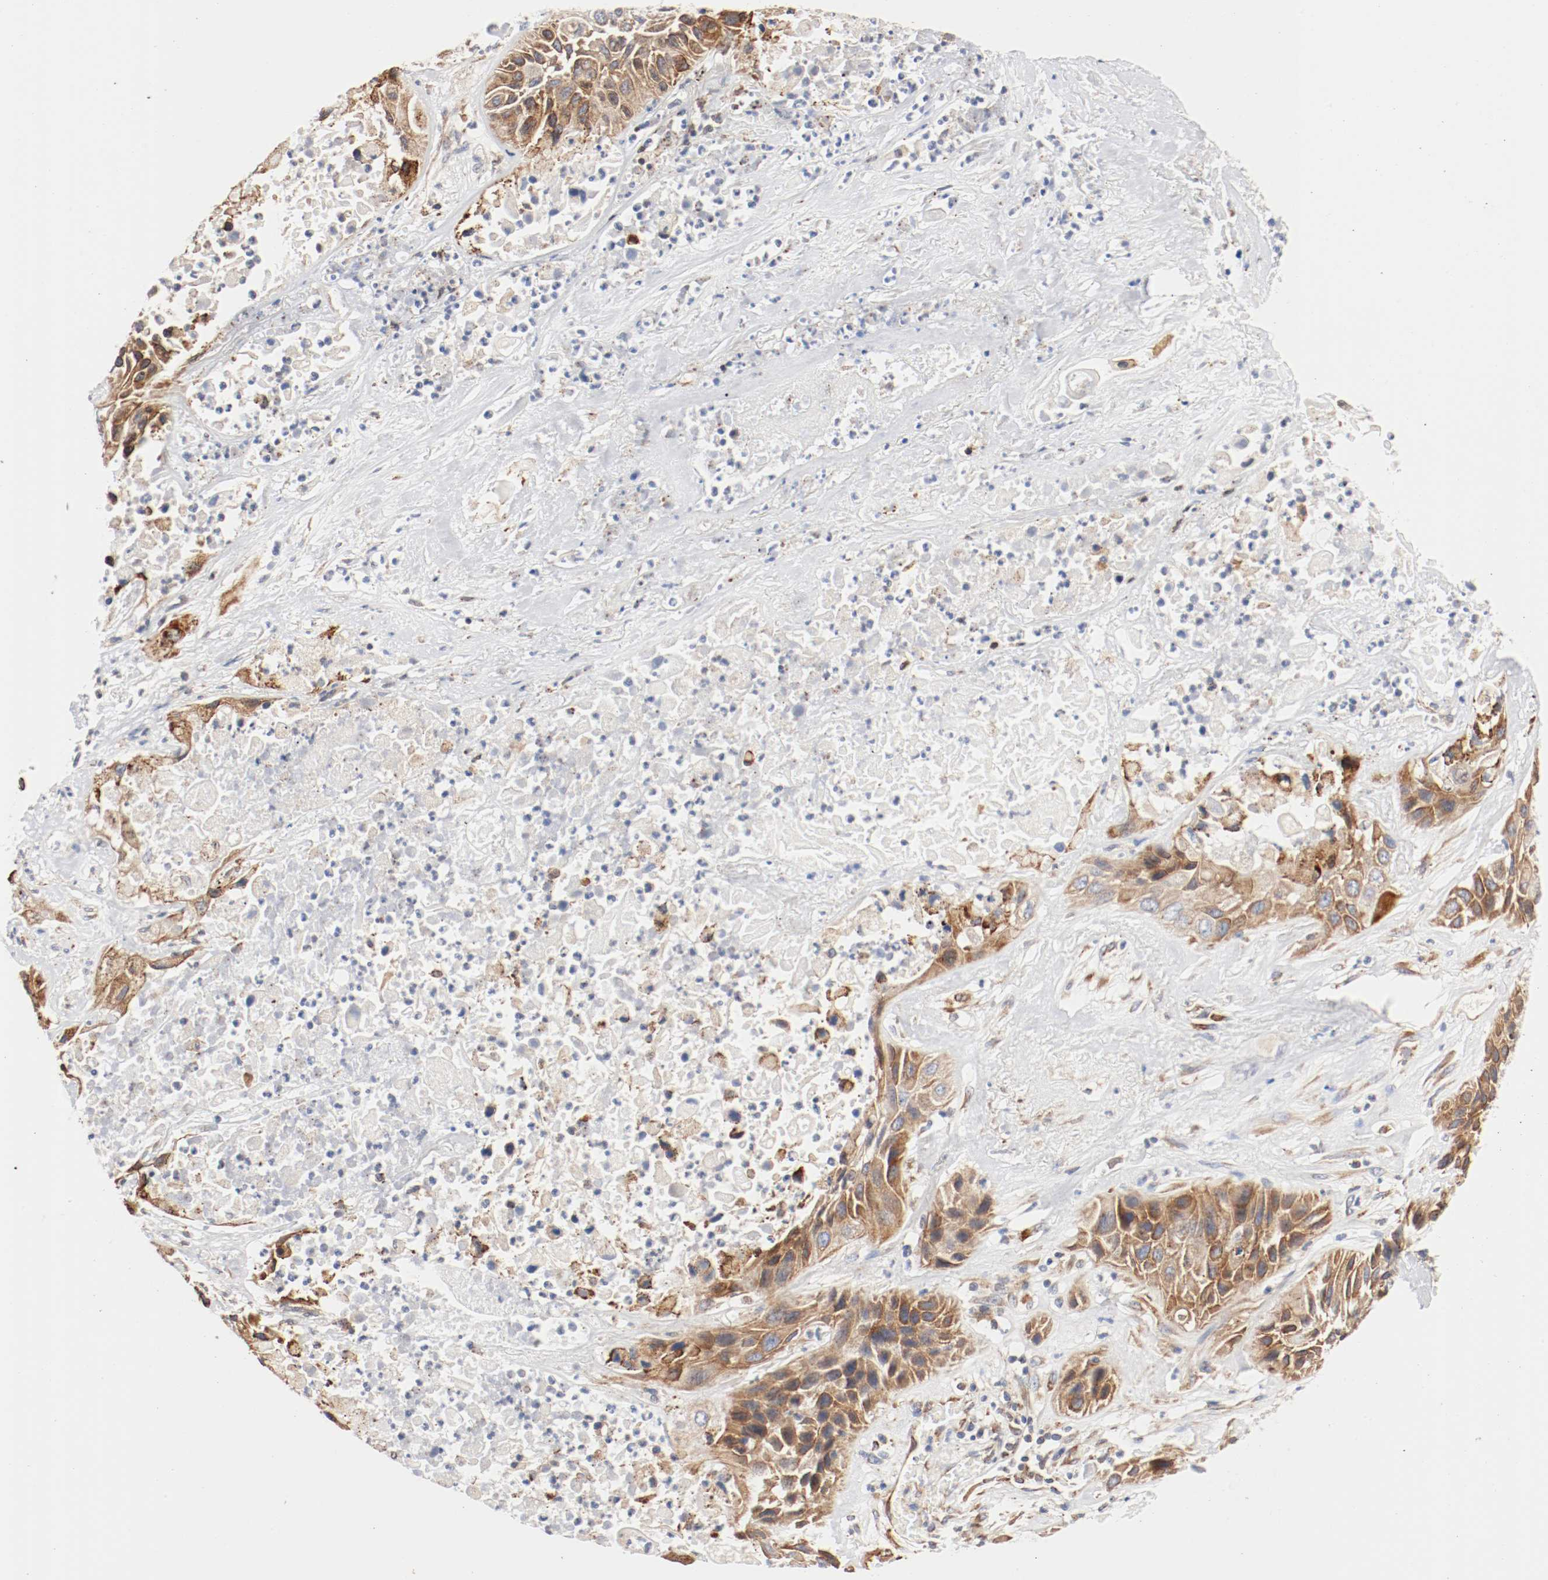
{"staining": {"intensity": "moderate", "quantity": ">75%", "location": "cytoplasmic/membranous"}, "tissue": "lung cancer", "cell_type": "Tumor cells", "image_type": "cancer", "snomed": [{"axis": "morphology", "description": "Squamous cell carcinoma, NOS"}, {"axis": "topography", "description": "Lung"}], "caption": "Immunohistochemical staining of human lung squamous cell carcinoma exhibits moderate cytoplasmic/membranous protein positivity in about >75% of tumor cells. The protein is shown in brown color, while the nuclei are stained blue.", "gene": "PDPK1", "patient": {"sex": "female", "age": 76}}